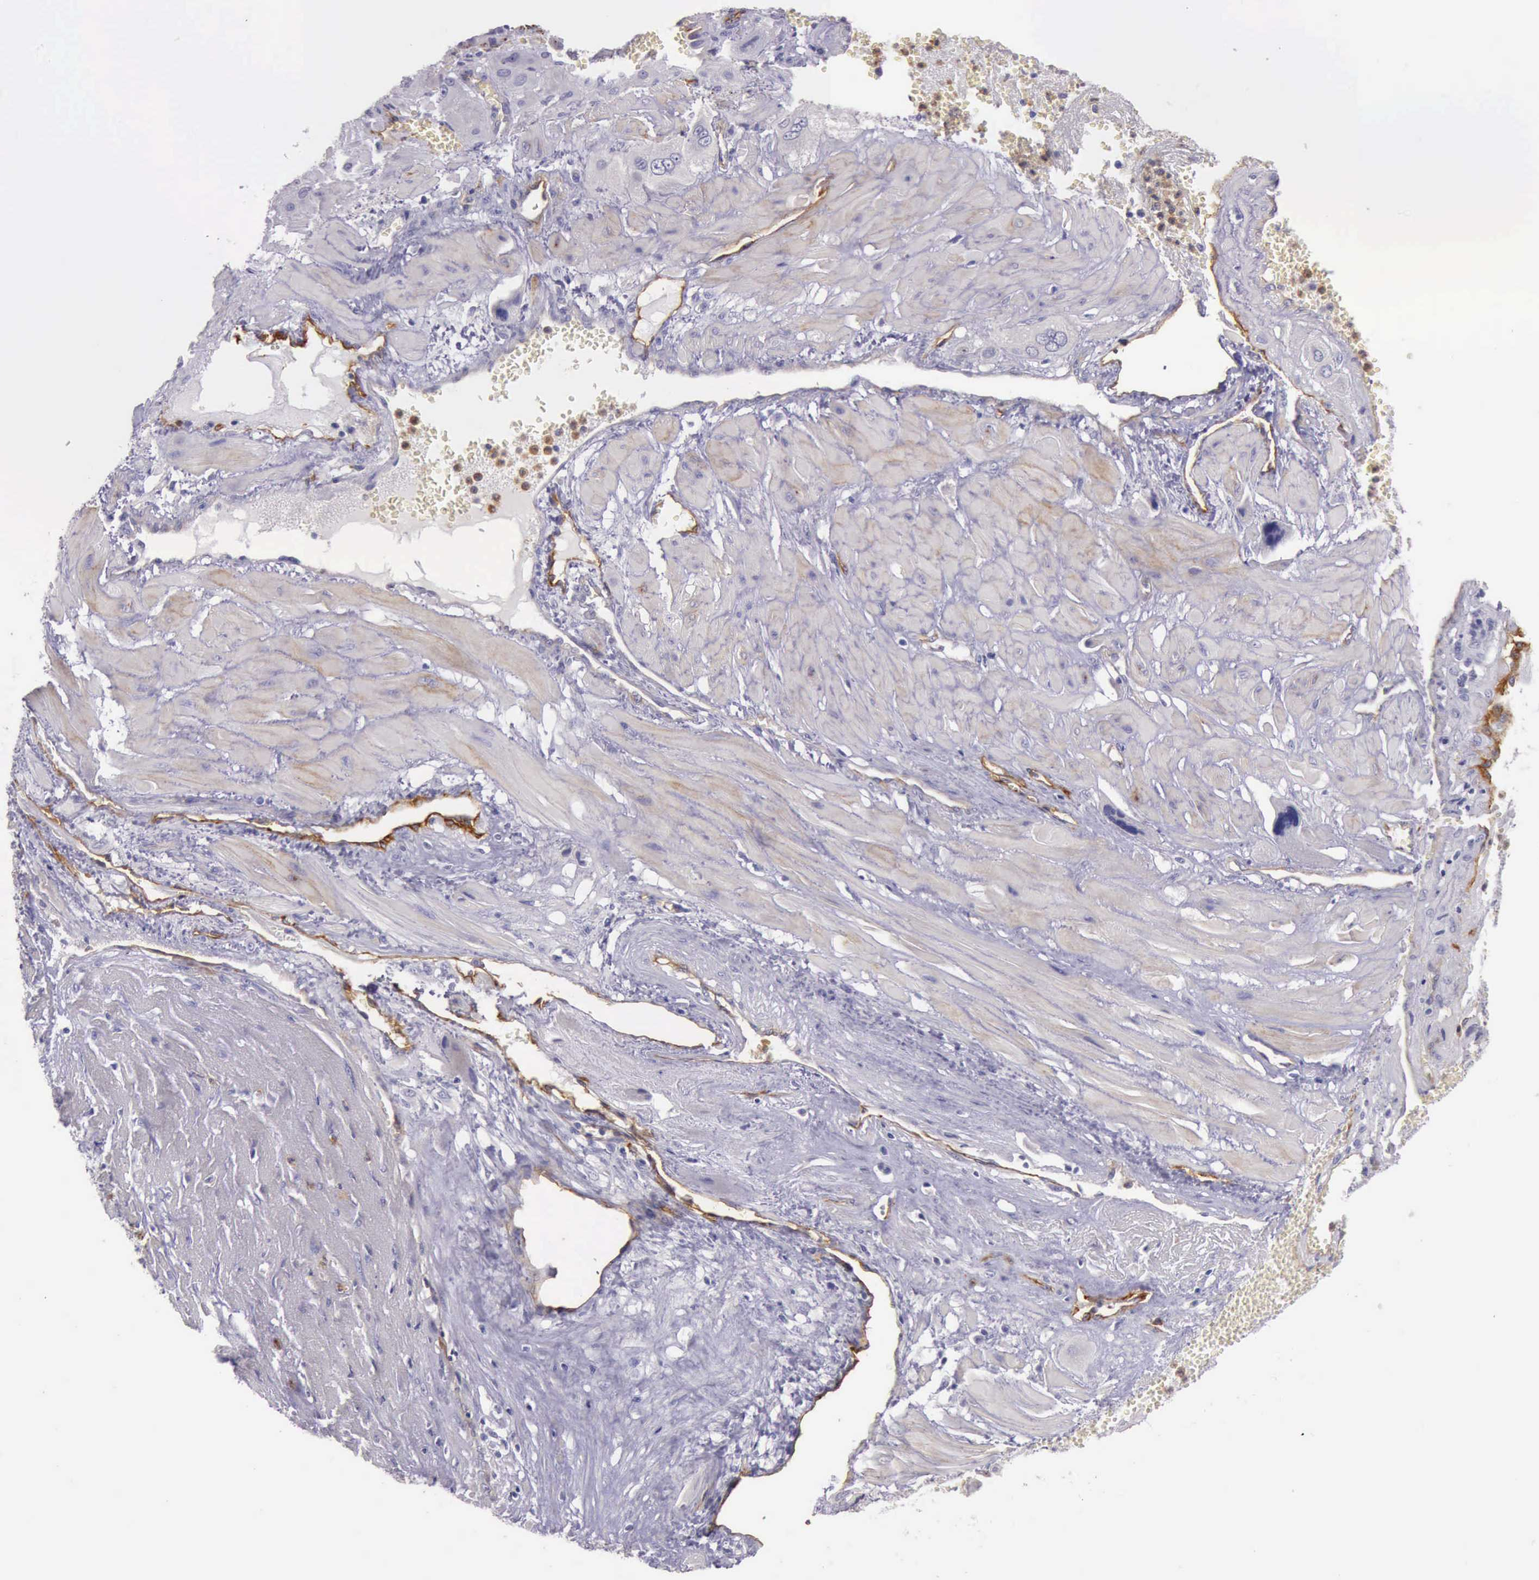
{"staining": {"intensity": "moderate", "quantity": "<25%", "location": "cytoplasmic/membranous"}, "tissue": "cervical cancer", "cell_type": "Tumor cells", "image_type": "cancer", "snomed": [{"axis": "morphology", "description": "Squamous cell carcinoma, NOS"}, {"axis": "topography", "description": "Cervix"}], "caption": "Cervical cancer (squamous cell carcinoma) stained for a protein shows moderate cytoplasmic/membranous positivity in tumor cells.", "gene": "TCEANC", "patient": {"sex": "female", "age": 34}}